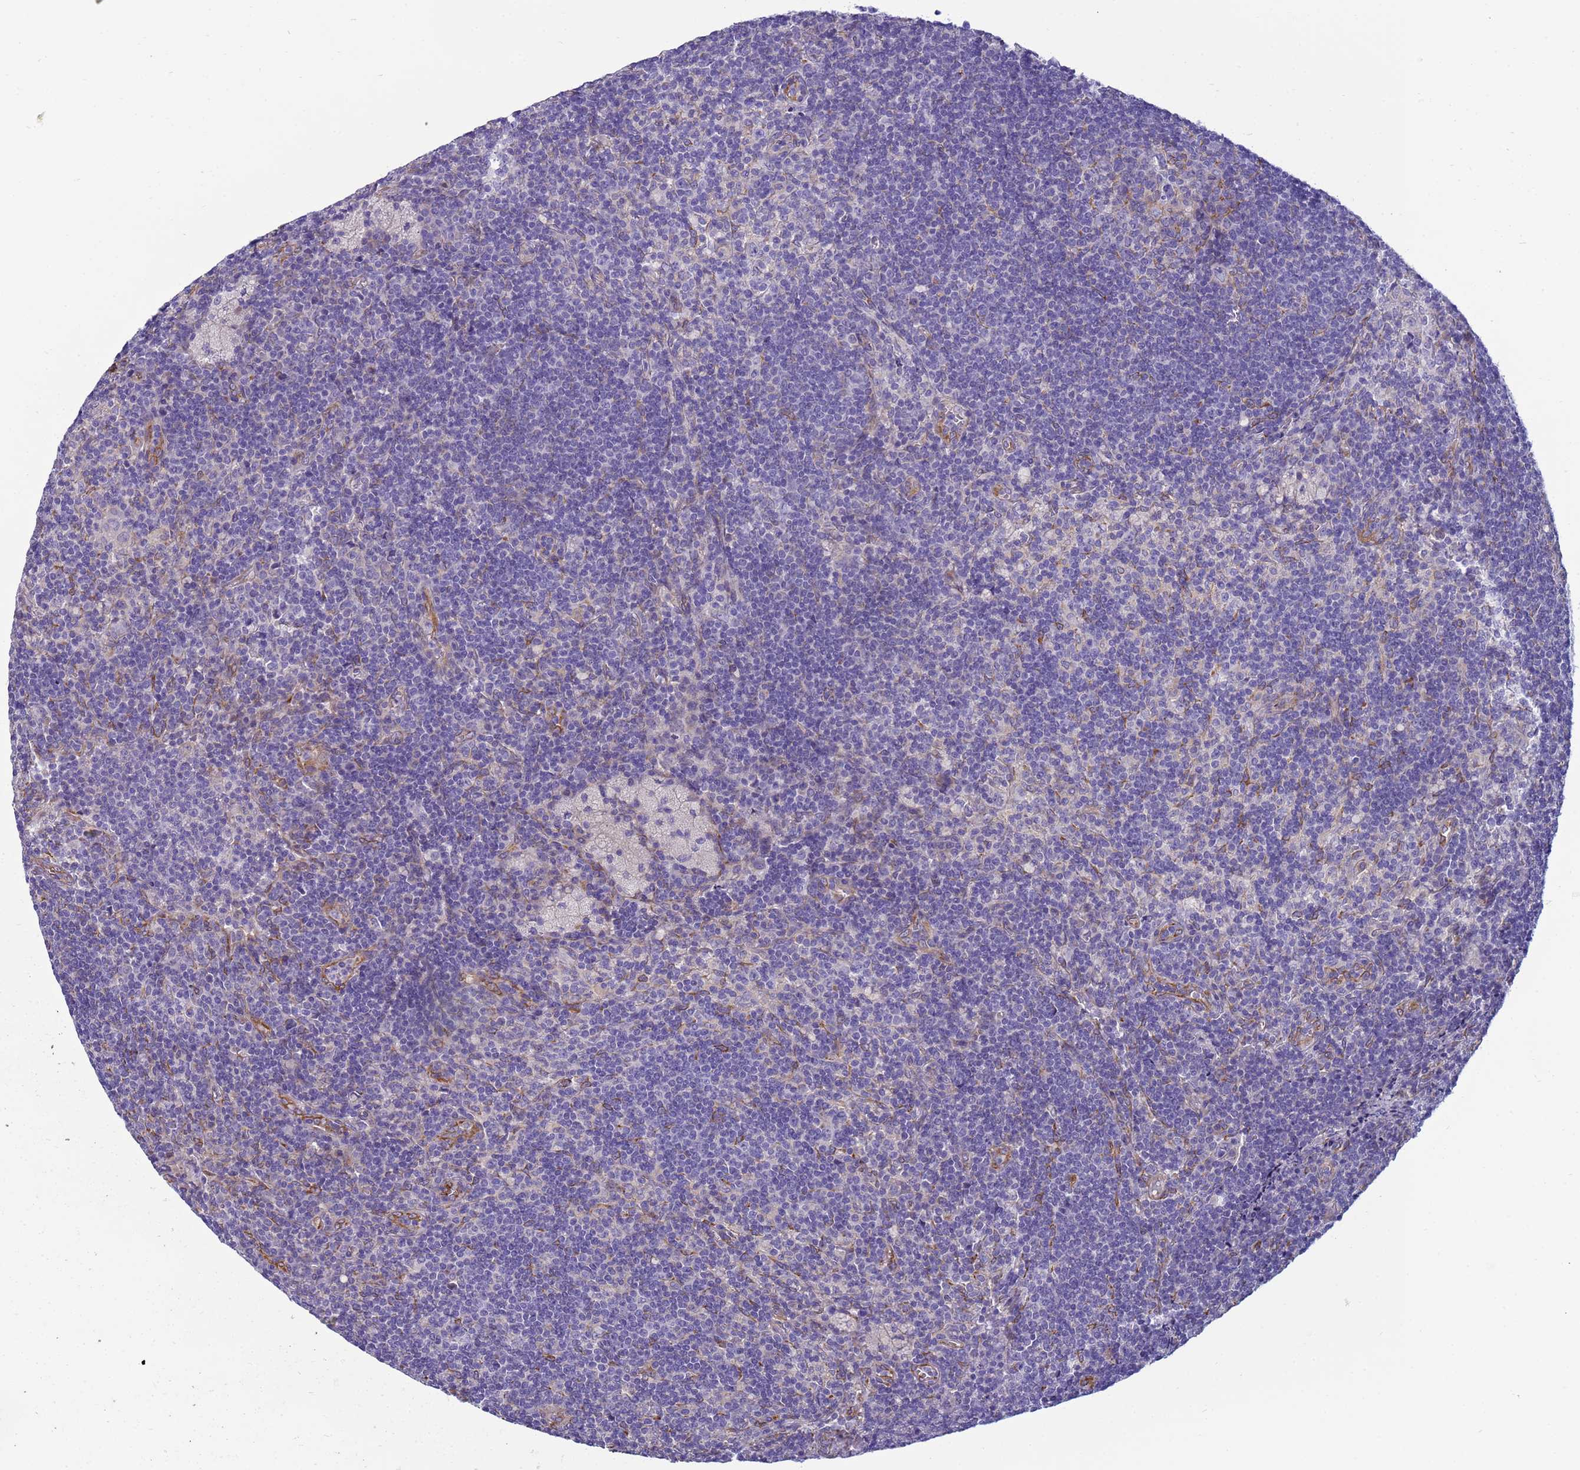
{"staining": {"intensity": "negative", "quantity": "none", "location": "none"}, "tissue": "lymph node", "cell_type": "Germinal center cells", "image_type": "normal", "snomed": [{"axis": "morphology", "description": "Normal tissue, NOS"}, {"axis": "topography", "description": "Lymph node"}], "caption": "Immunohistochemical staining of normal lymph node displays no significant positivity in germinal center cells. The staining is performed using DAB (3,3'-diaminobenzidine) brown chromogen with nuclei counter-stained in using hematoxylin.", "gene": "TRPC6", "patient": {"sex": "male", "age": 69}}